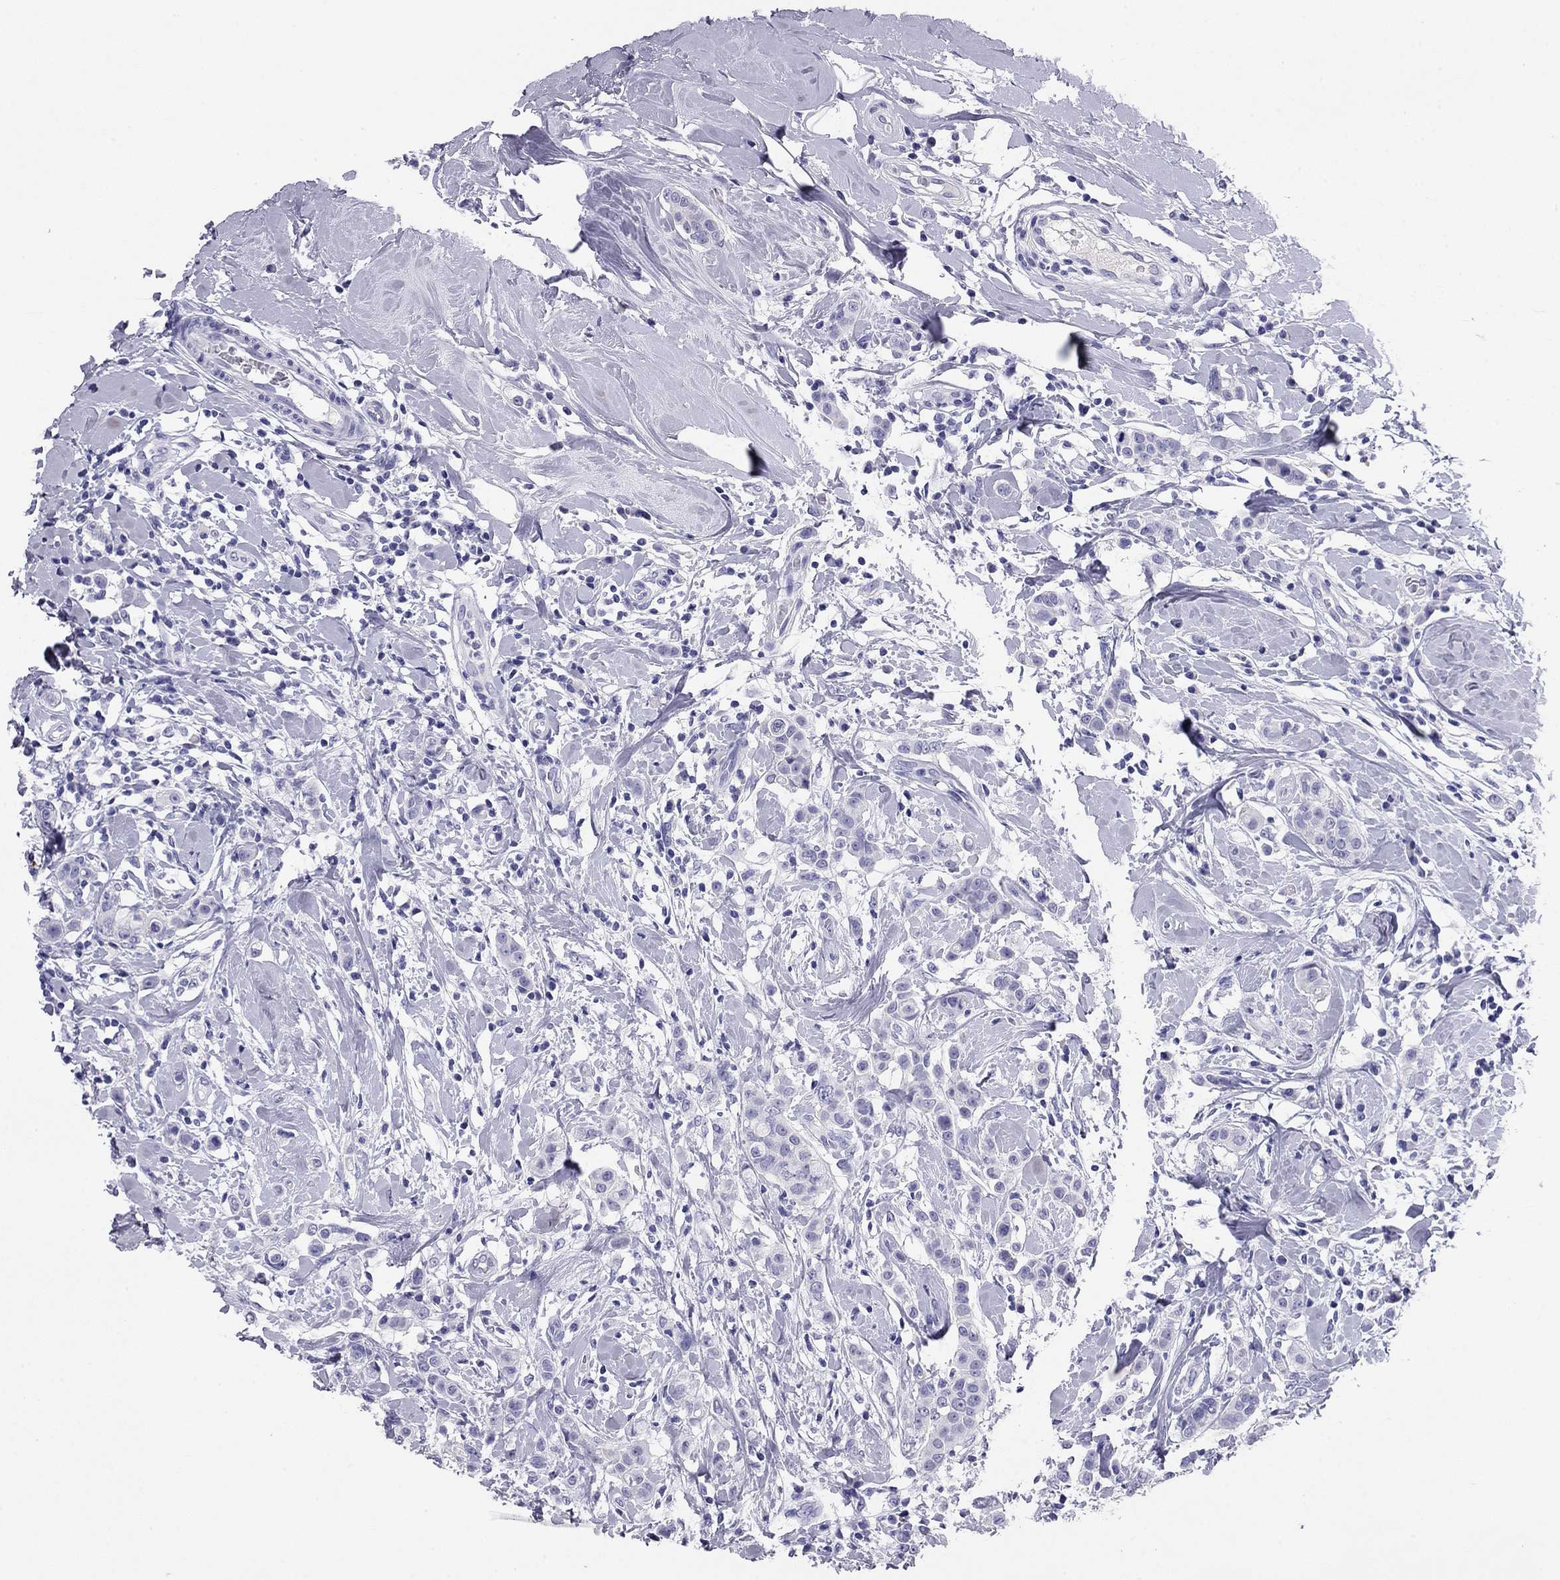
{"staining": {"intensity": "negative", "quantity": "none", "location": "none"}, "tissue": "breast cancer", "cell_type": "Tumor cells", "image_type": "cancer", "snomed": [{"axis": "morphology", "description": "Duct carcinoma"}, {"axis": "topography", "description": "Breast"}], "caption": "This is an IHC micrograph of human invasive ductal carcinoma (breast). There is no staining in tumor cells.", "gene": "ODF4", "patient": {"sex": "female", "age": 27}}